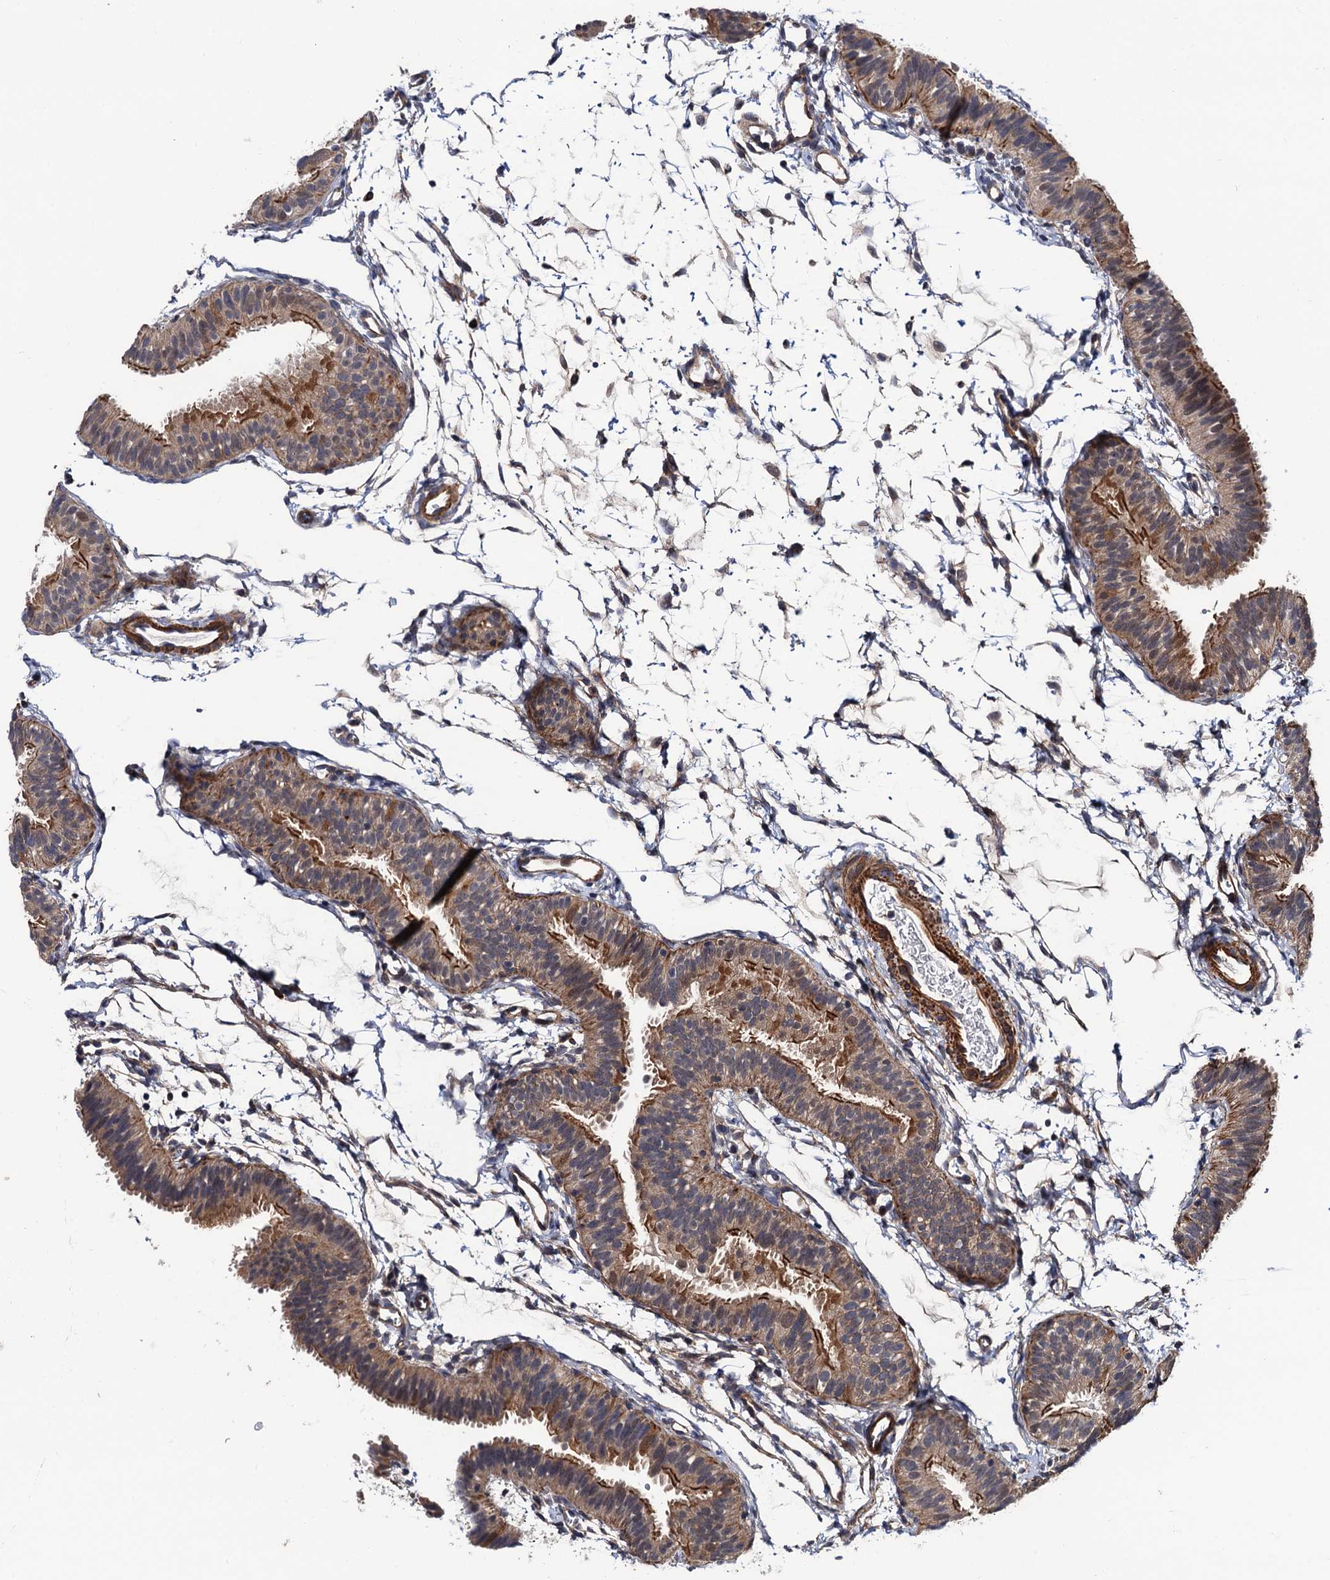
{"staining": {"intensity": "moderate", "quantity": "25%-75%", "location": "cytoplasmic/membranous"}, "tissue": "fallopian tube", "cell_type": "Glandular cells", "image_type": "normal", "snomed": [{"axis": "morphology", "description": "Normal tissue, NOS"}, {"axis": "topography", "description": "Fallopian tube"}], "caption": "Brown immunohistochemical staining in unremarkable fallopian tube shows moderate cytoplasmic/membranous positivity in about 25%-75% of glandular cells.", "gene": "FSIP1", "patient": {"sex": "female", "age": 35}}